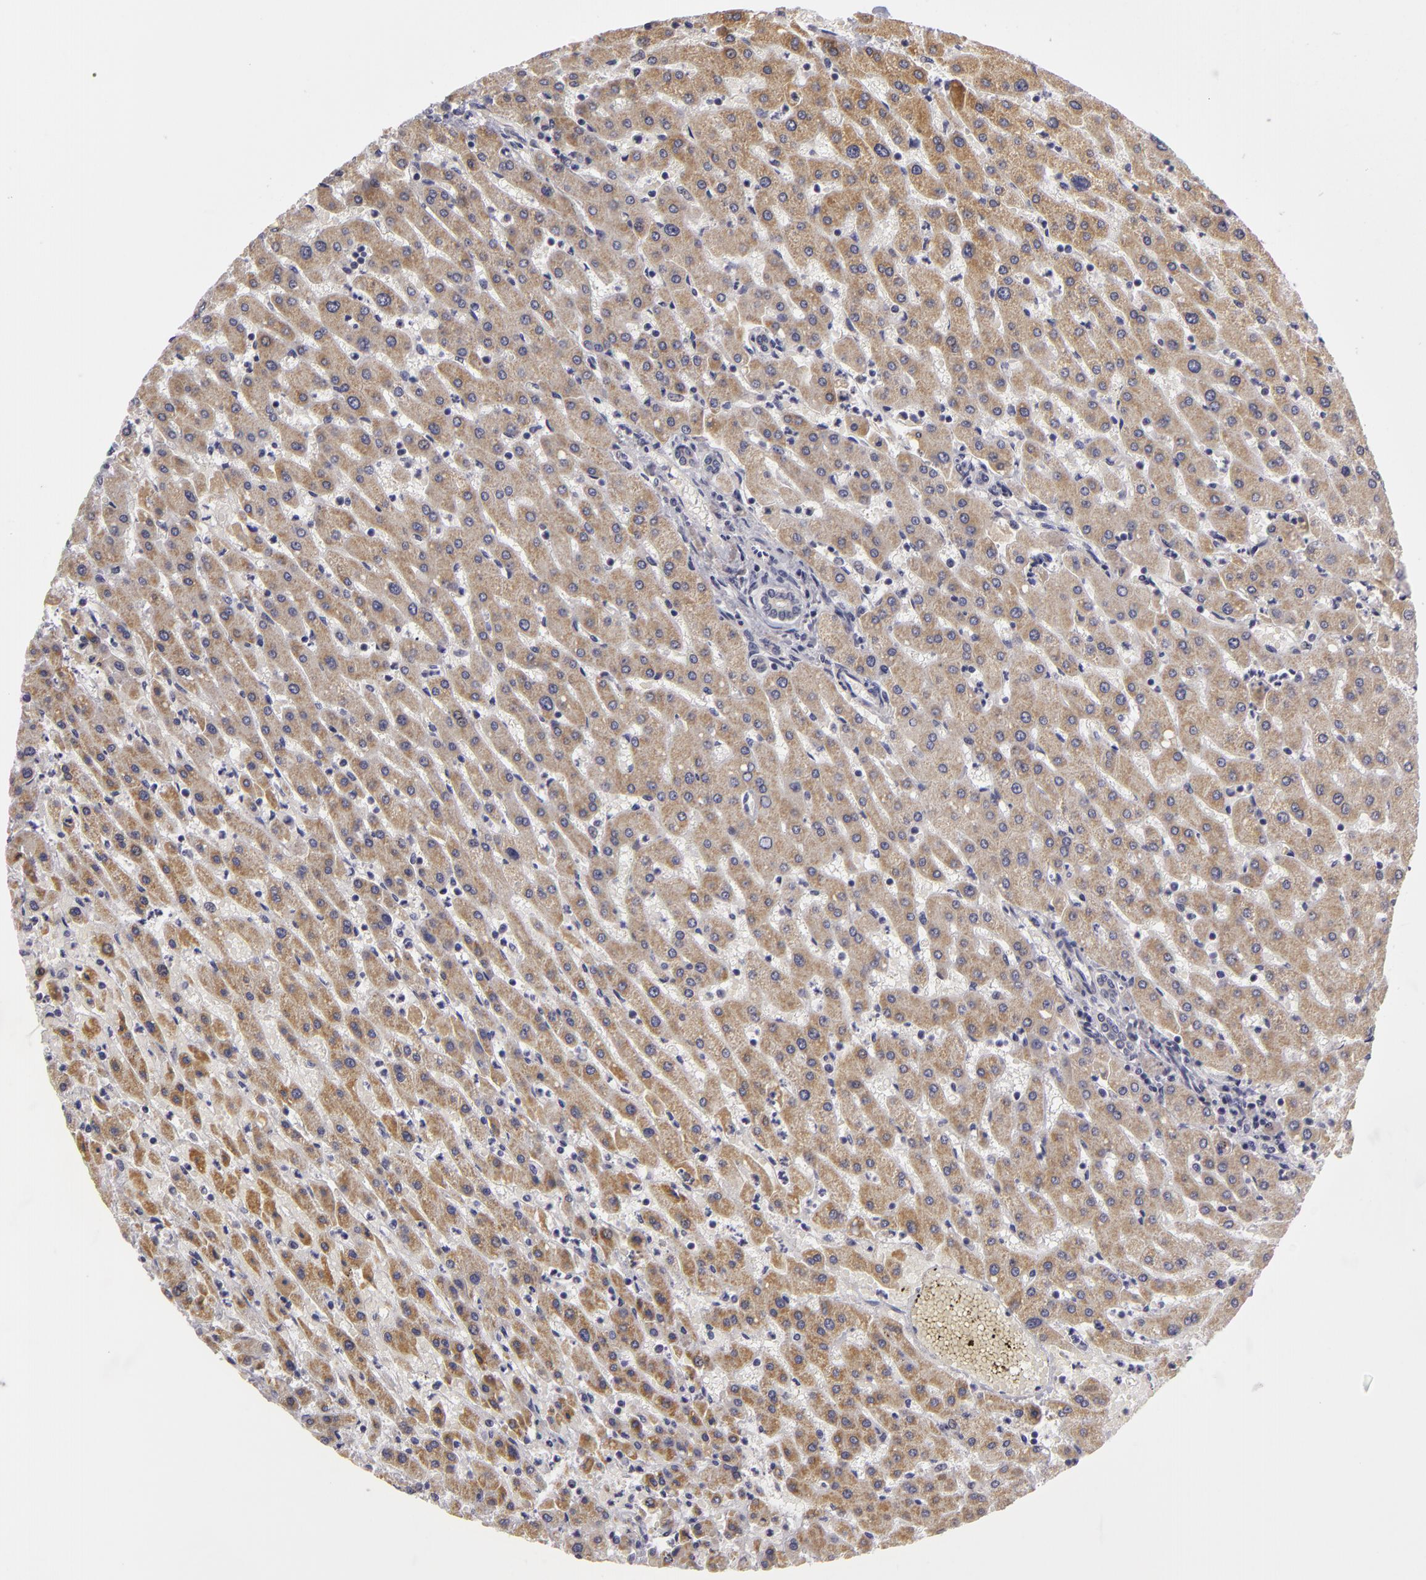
{"staining": {"intensity": "negative", "quantity": "none", "location": "none"}, "tissue": "liver", "cell_type": "Cholangiocytes", "image_type": "normal", "snomed": [{"axis": "morphology", "description": "Normal tissue, NOS"}, {"axis": "topography", "description": "Liver"}], "caption": "Cholangiocytes show no significant protein staining in benign liver. (DAB IHC visualized using brightfield microscopy, high magnification).", "gene": "ATP2B3", "patient": {"sex": "female", "age": 30}}